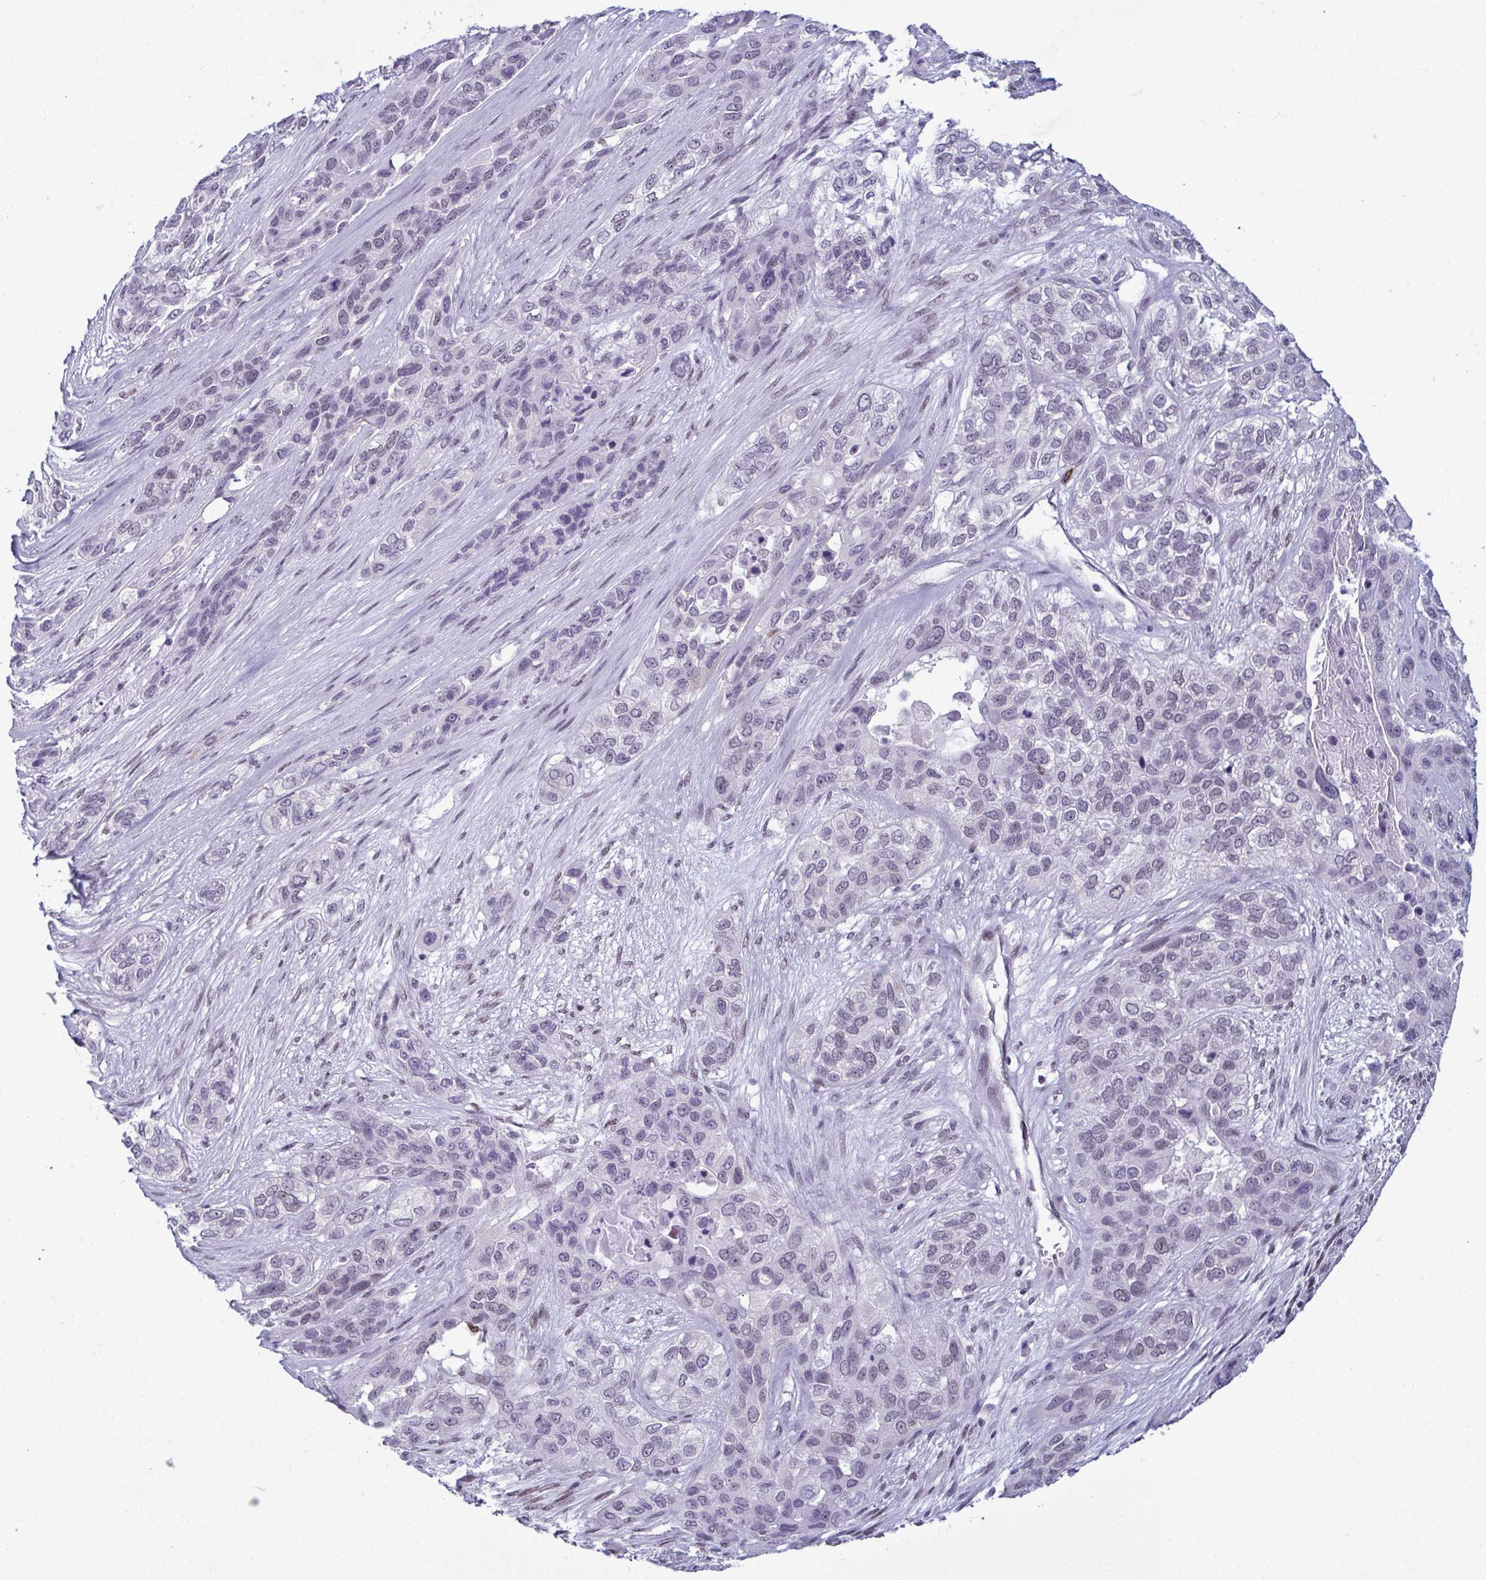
{"staining": {"intensity": "negative", "quantity": "none", "location": "none"}, "tissue": "lung cancer", "cell_type": "Tumor cells", "image_type": "cancer", "snomed": [{"axis": "morphology", "description": "Squamous cell carcinoma, NOS"}, {"axis": "topography", "description": "Lung"}], "caption": "There is no significant staining in tumor cells of lung cancer (squamous cell carcinoma). (DAB immunohistochemistry visualized using brightfield microscopy, high magnification).", "gene": "RBM7", "patient": {"sex": "female", "age": 70}}